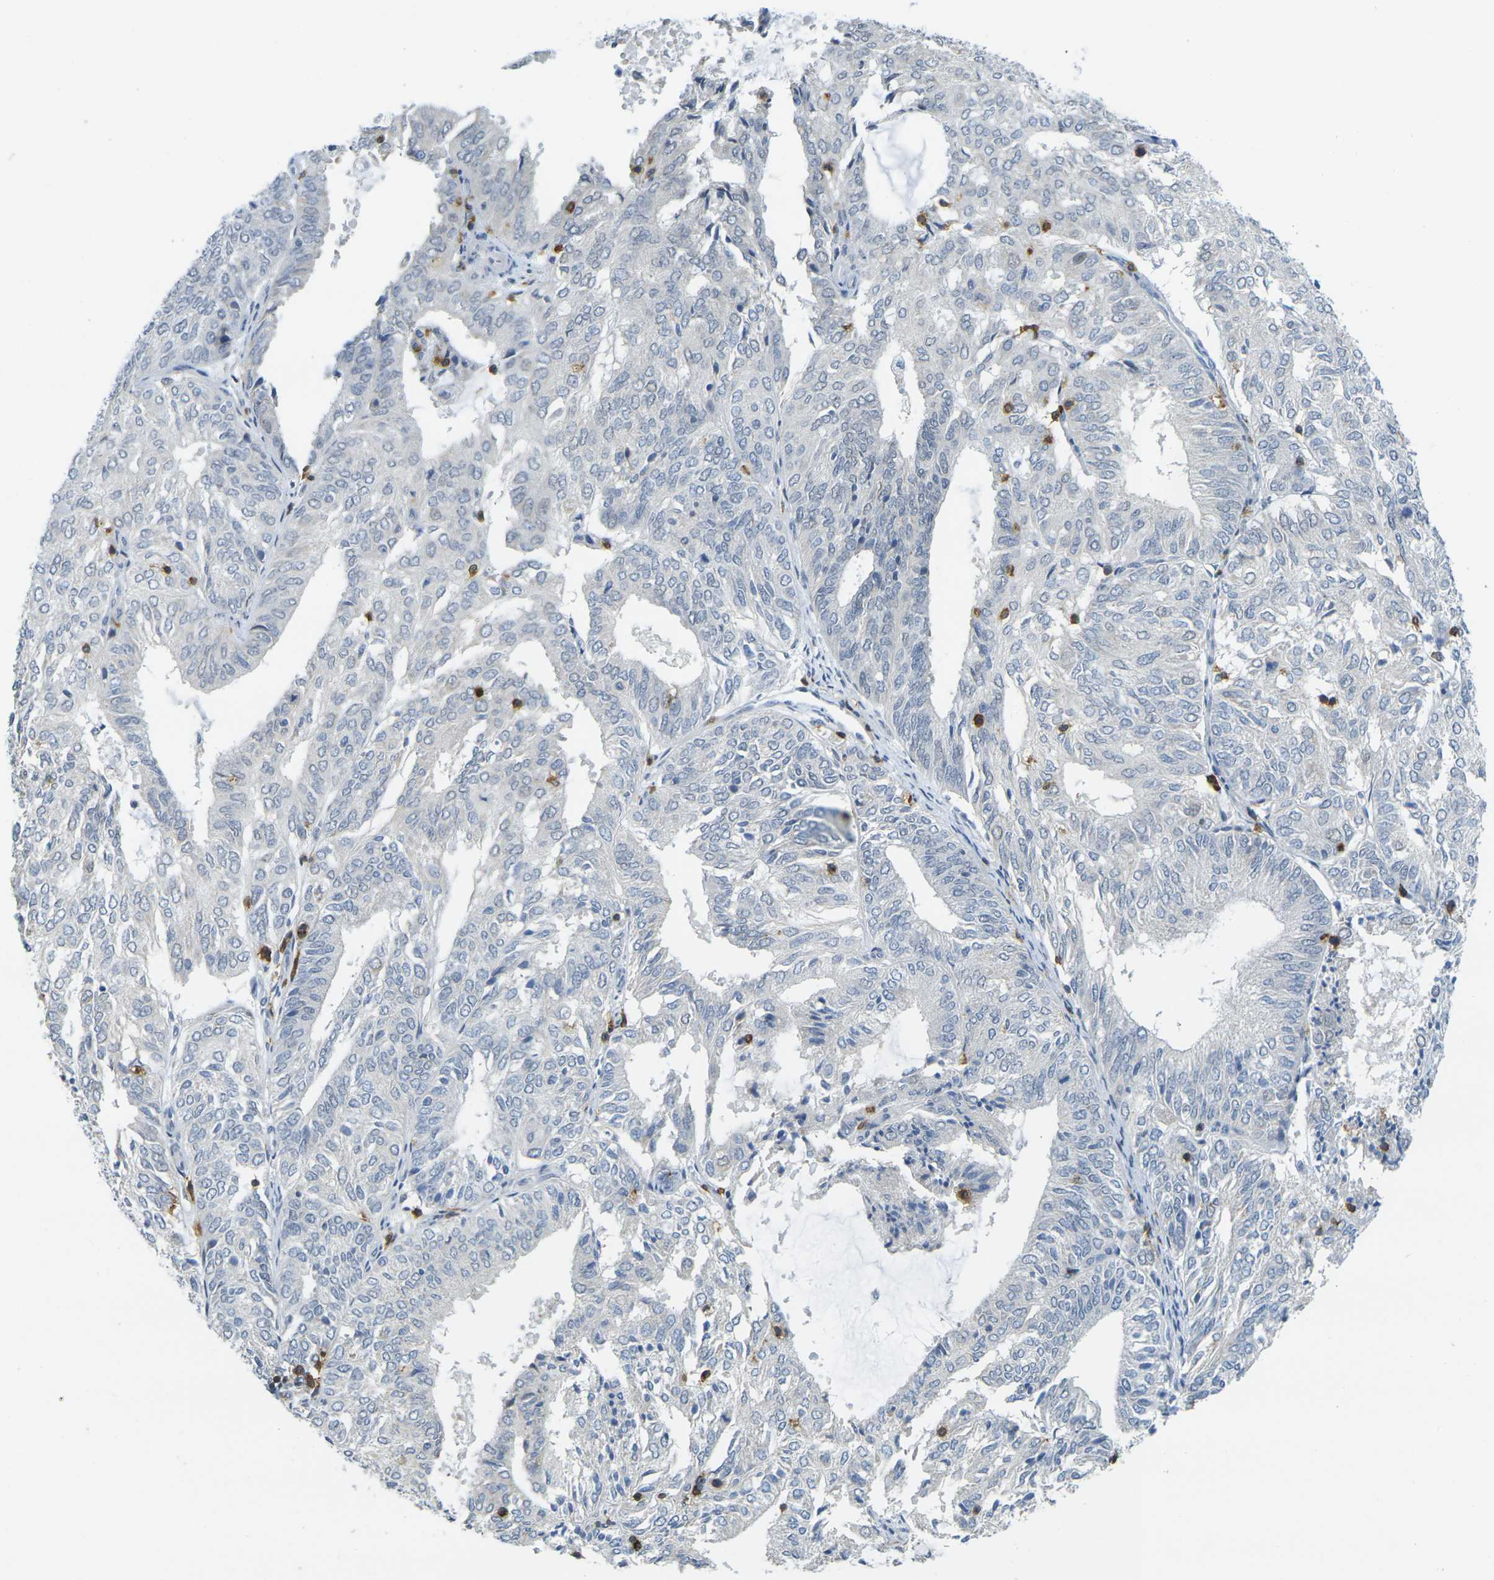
{"staining": {"intensity": "negative", "quantity": "none", "location": "none"}, "tissue": "endometrial cancer", "cell_type": "Tumor cells", "image_type": "cancer", "snomed": [{"axis": "morphology", "description": "Adenocarcinoma, NOS"}, {"axis": "topography", "description": "Uterus"}], "caption": "Immunohistochemical staining of adenocarcinoma (endometrial) reveals no significant positivity in tumor cells.", "gene": "CD3D", "patient": {"sex": "female", "age": 60}}